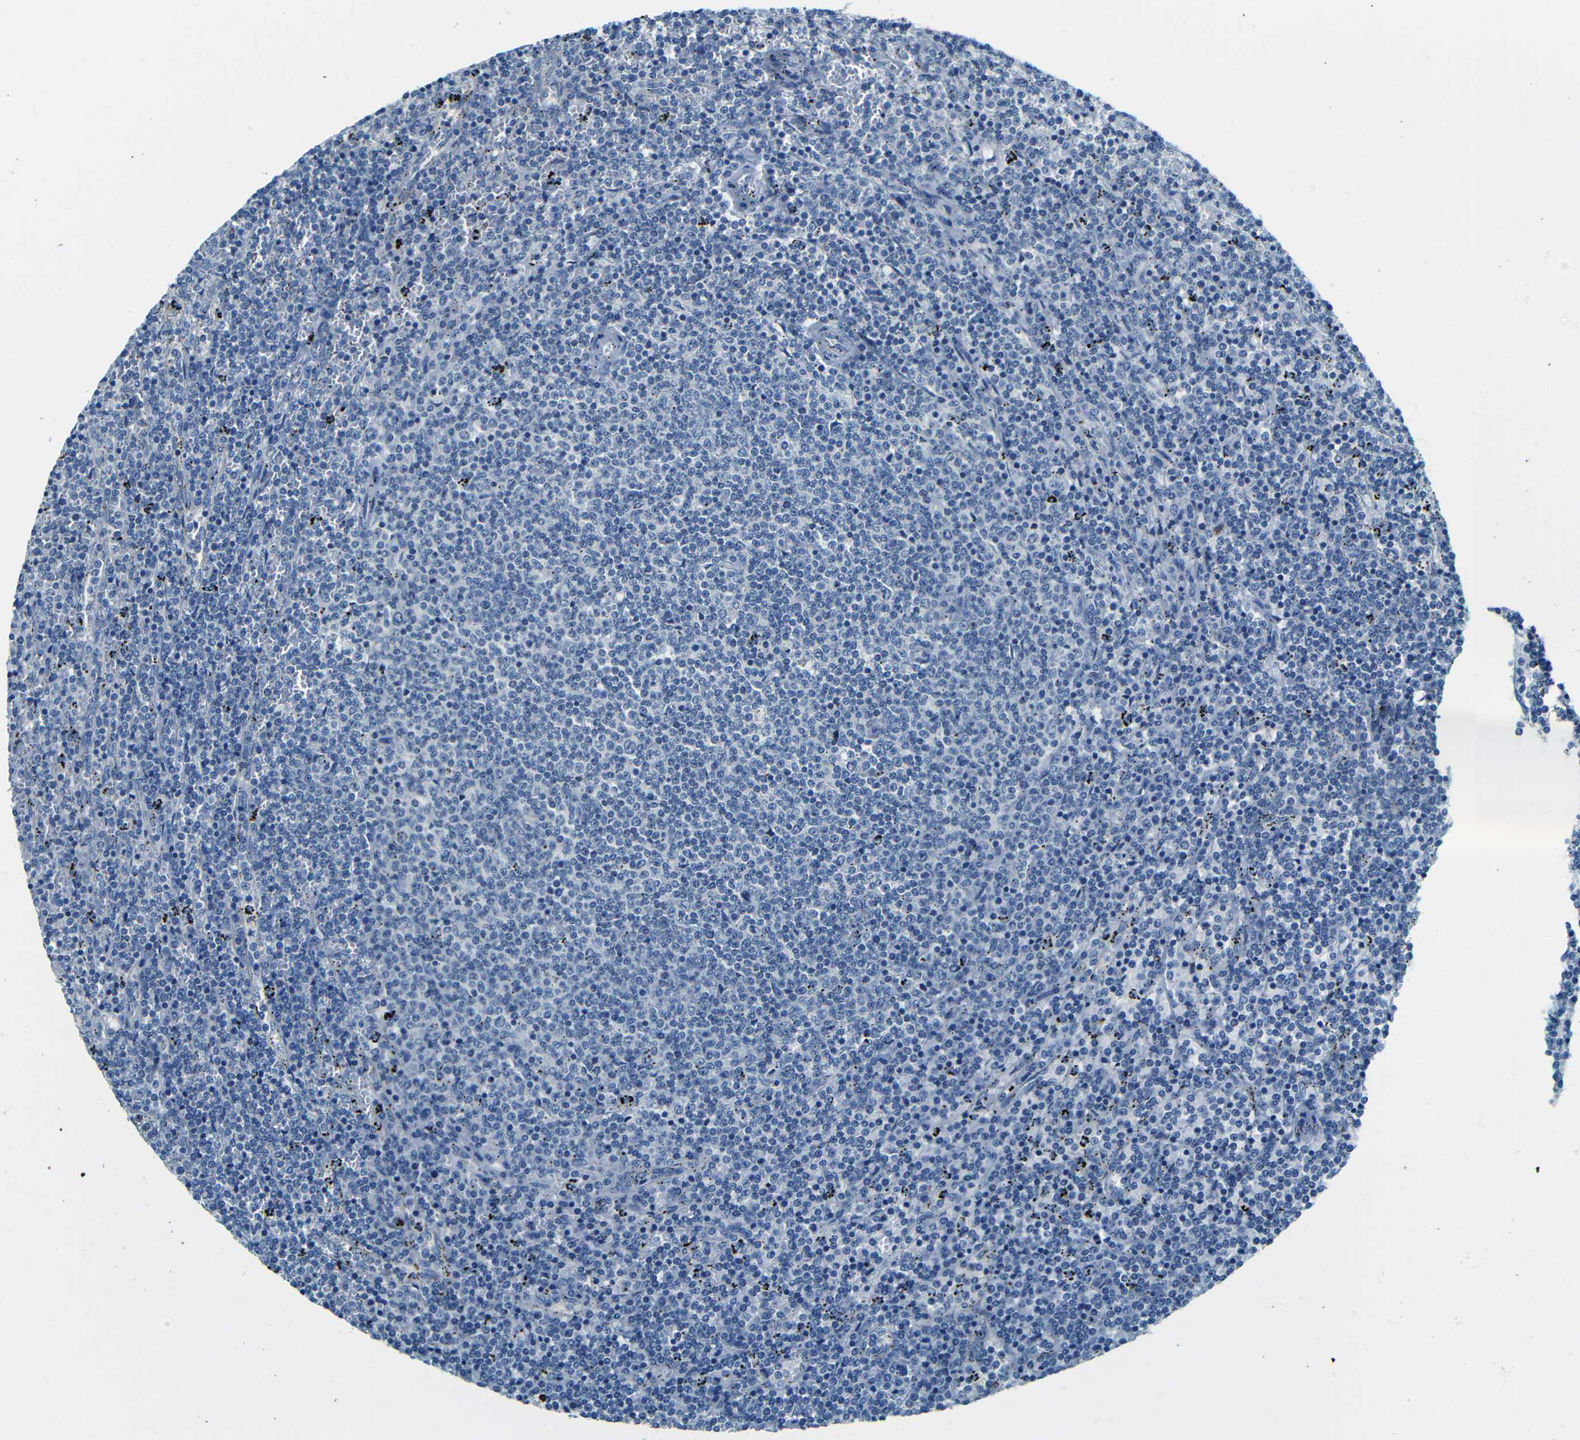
{"staining": {"intensity": "negative", "quantity": "none", "location": "none"}, "tissue": "lymphoma", "cell_type": "Tumor cells", "image_type": "cancer", "snomed": [{"axis": "morphology", "description": "Malignant lymphoma, non-Hodgkin's type, Low grade"}, {"axis": "topography", "description": "Spleen"}], "caption": "Human lymphoma stained for a protein using immunohistochemistry demonstrates no staining in tumor cells.", "gene": "ZMAT1", "patient": {"sex": "female", "age": 50}}